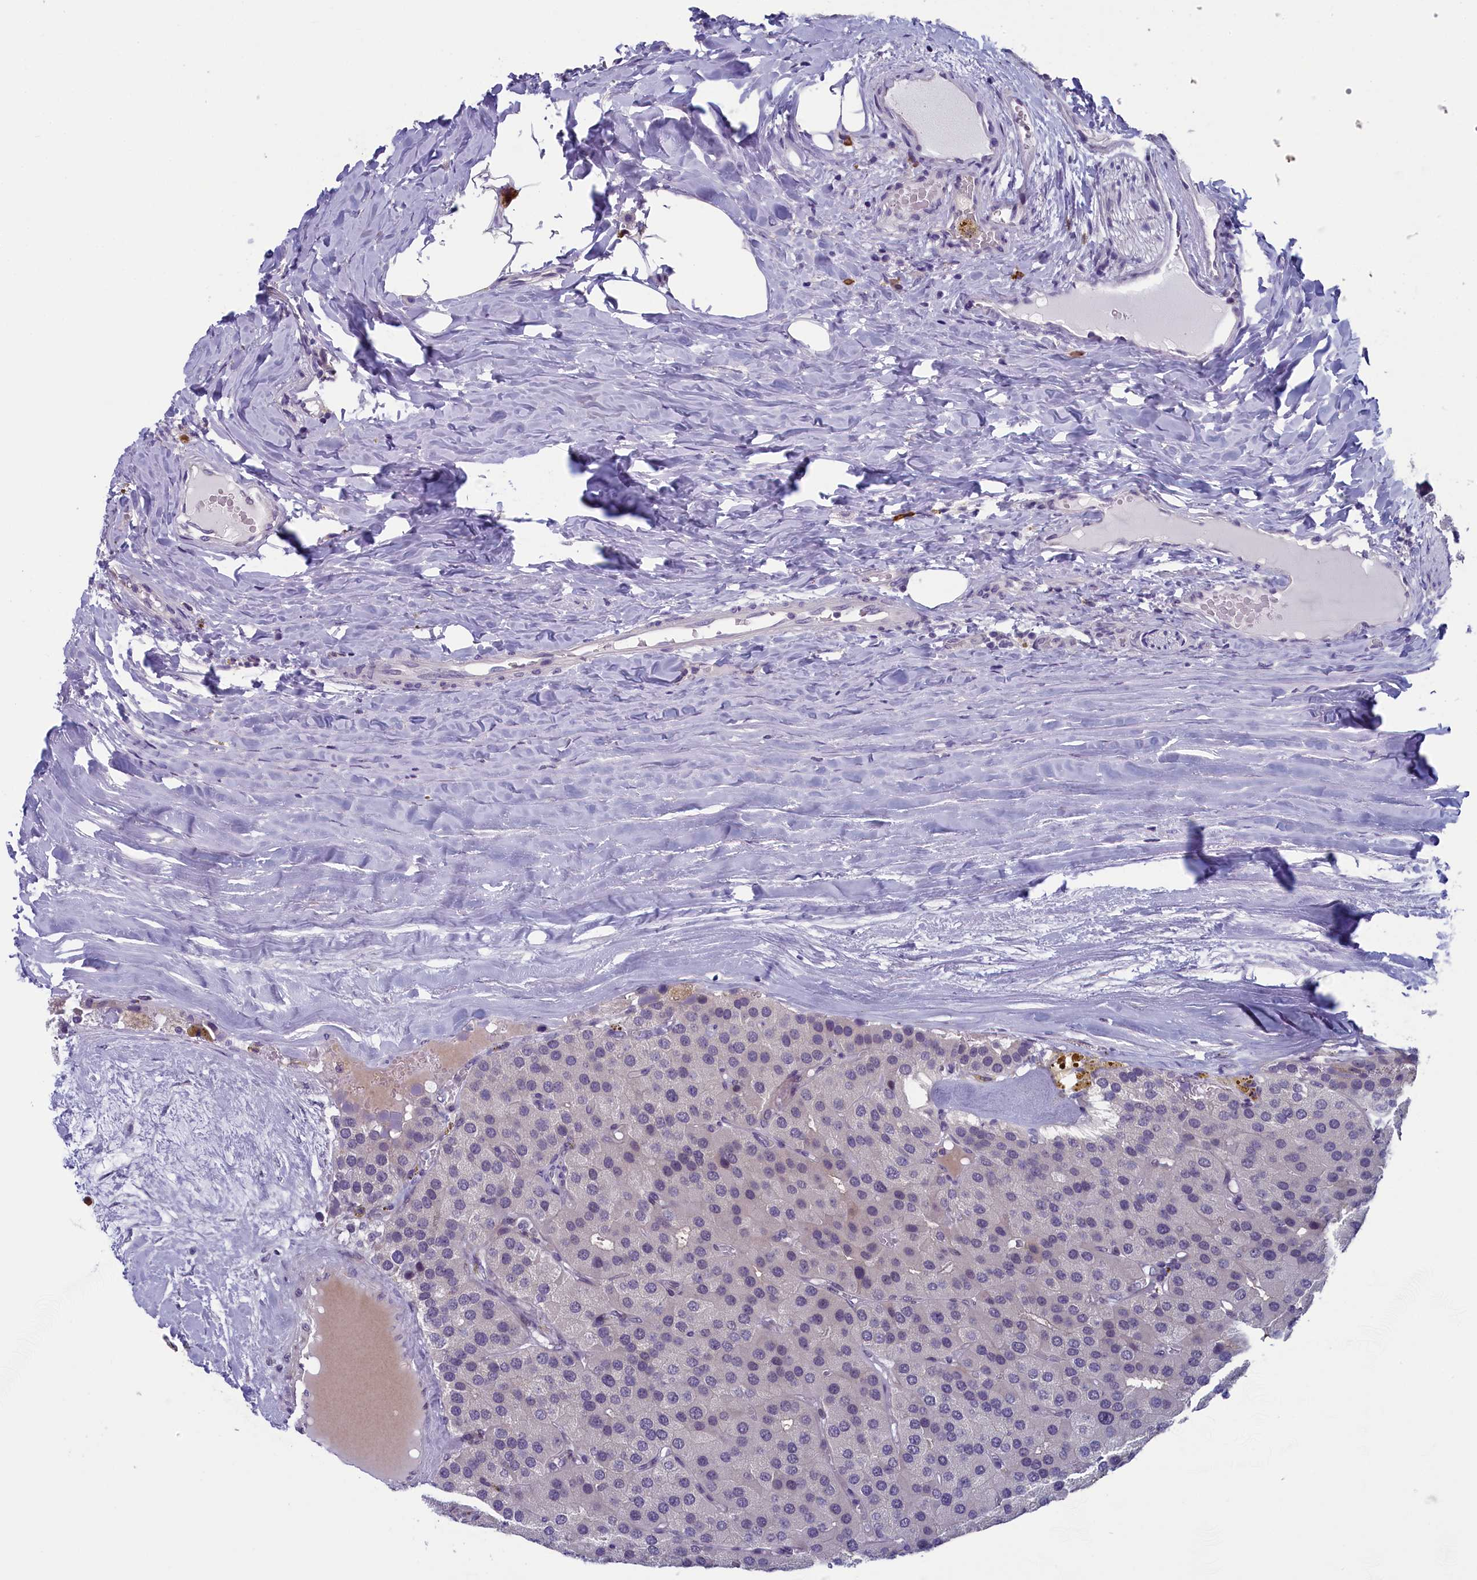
{"staining": {"intensity": "negative", "quantity": "none", "location": "none"}, "tissue": "parathyroid gland", "cell_type": "Glandular cells", "image_type": "normal", "snomed": [{"axis": "morphology", "description": "Normal tissue, NOS"}, {"axis": "morphology", "description": "Adenoma, NOS"}, {"axis": "topography", "description": "Parathyroid gland"}], "caption": "Immunohistochemical staining of unremarkable parathyroid gland exhibits no significant staining in glandular cells. The staining was performed using DAB (3,3'-diaminobenzidine) to visualize the protein expression in brown, while the nuclei were stained in blue with hematoxylin (Magnification: 20x).", "gene": "CNEP1R1", "patient": {"sex": "female", "age": 86}}